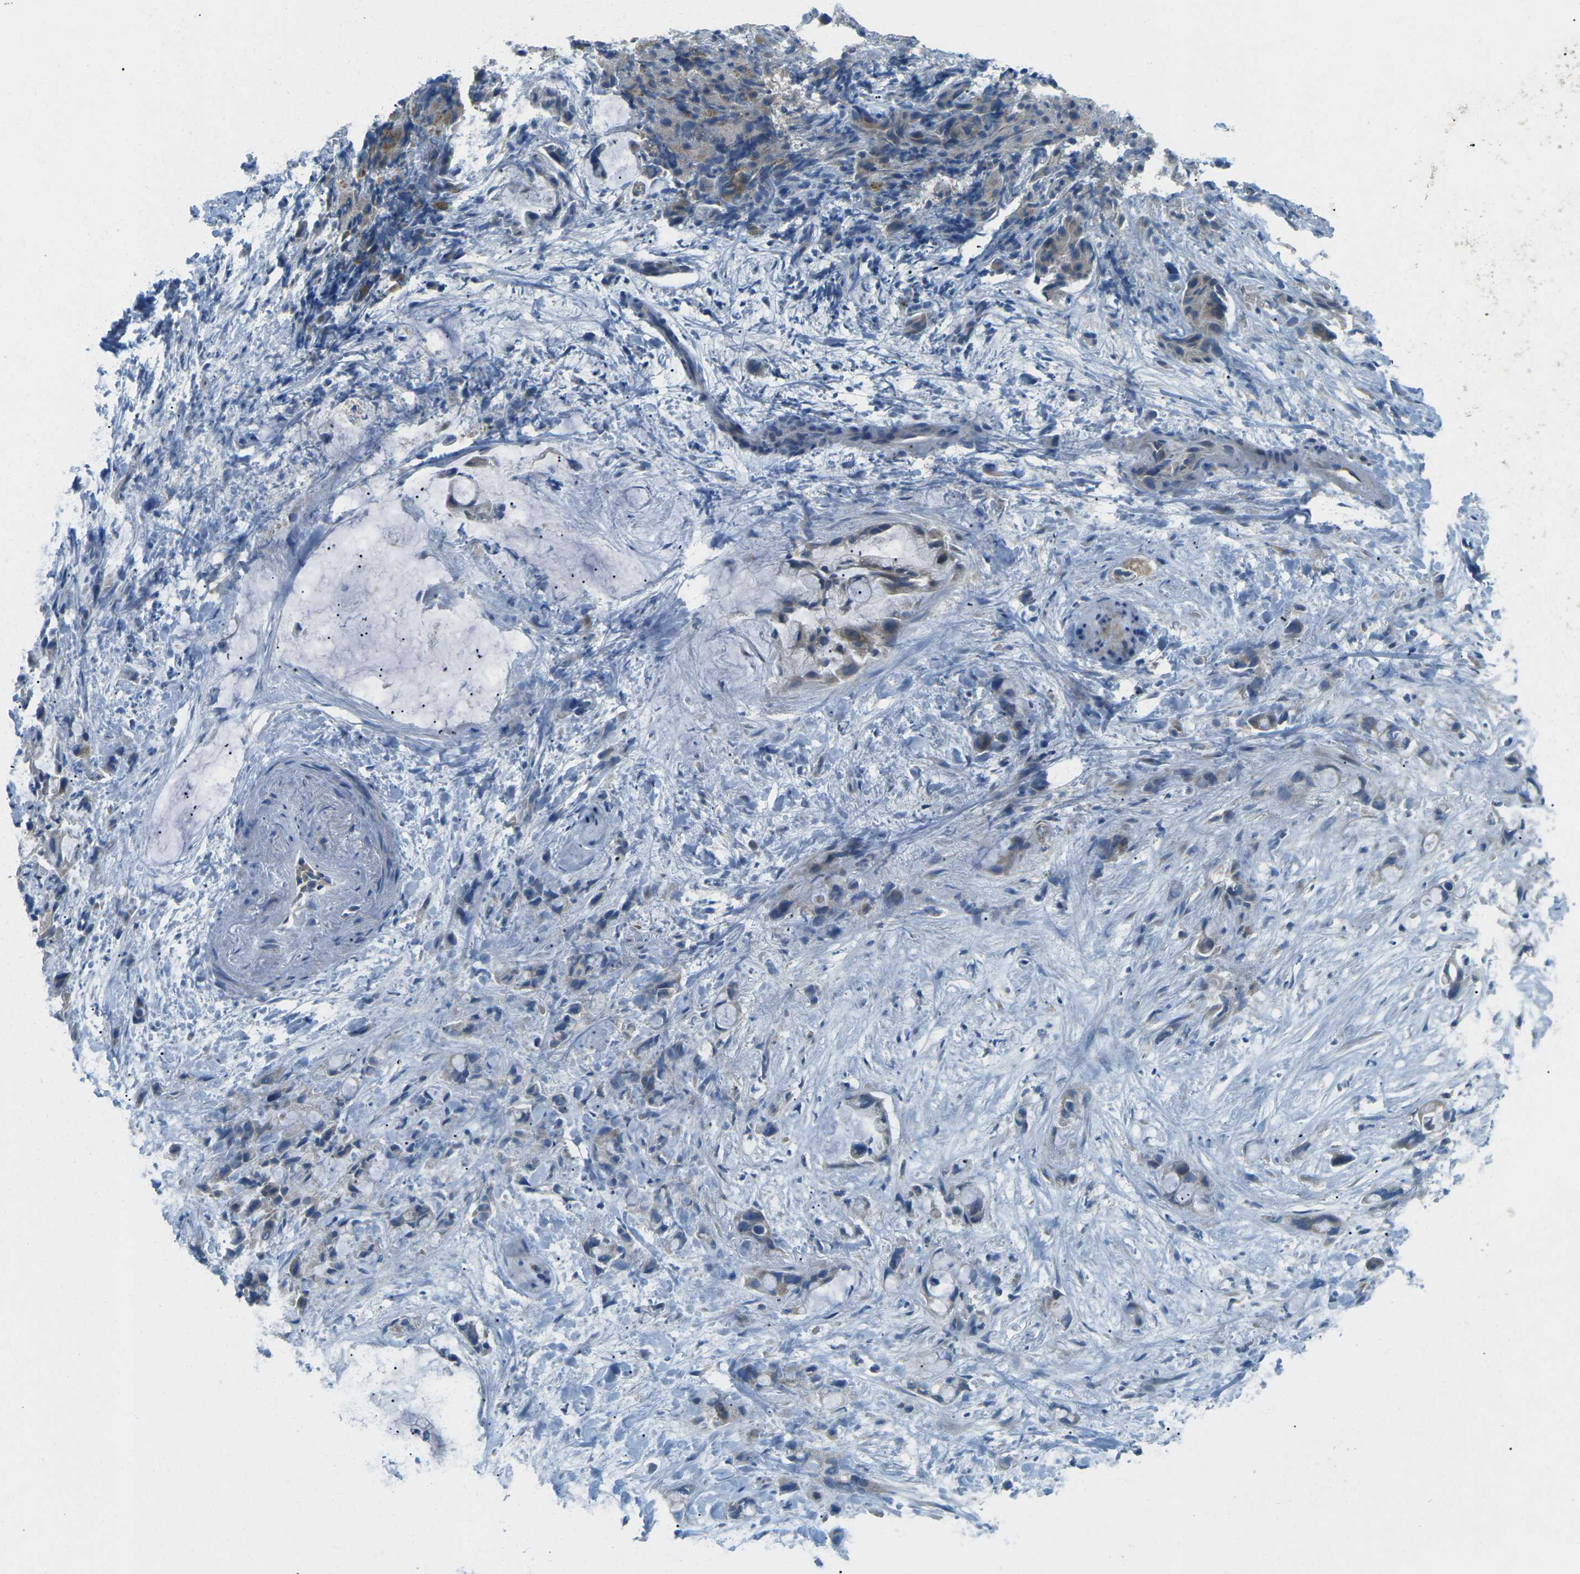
{"staining": {"intensity": "moderate", "quantity": "<25%", "location": "cytoplasmic/membranous"}, "tissue": "liver cancer", "cell_type": "Tumor cells", "image_type": "cancer", "snomed": [{"axis": "morphology", "description": "Cholangiocarcinoma"}, {"axis": "topography", "description": "Liver"}], "caption": "IHC of liver cancer exhibits low levels of moderate cytoplasmic/membranous staining in approximately <25% of tumor cells.", "gene": "MYLK4", "patient": {"sex": "female", "age": 72}}